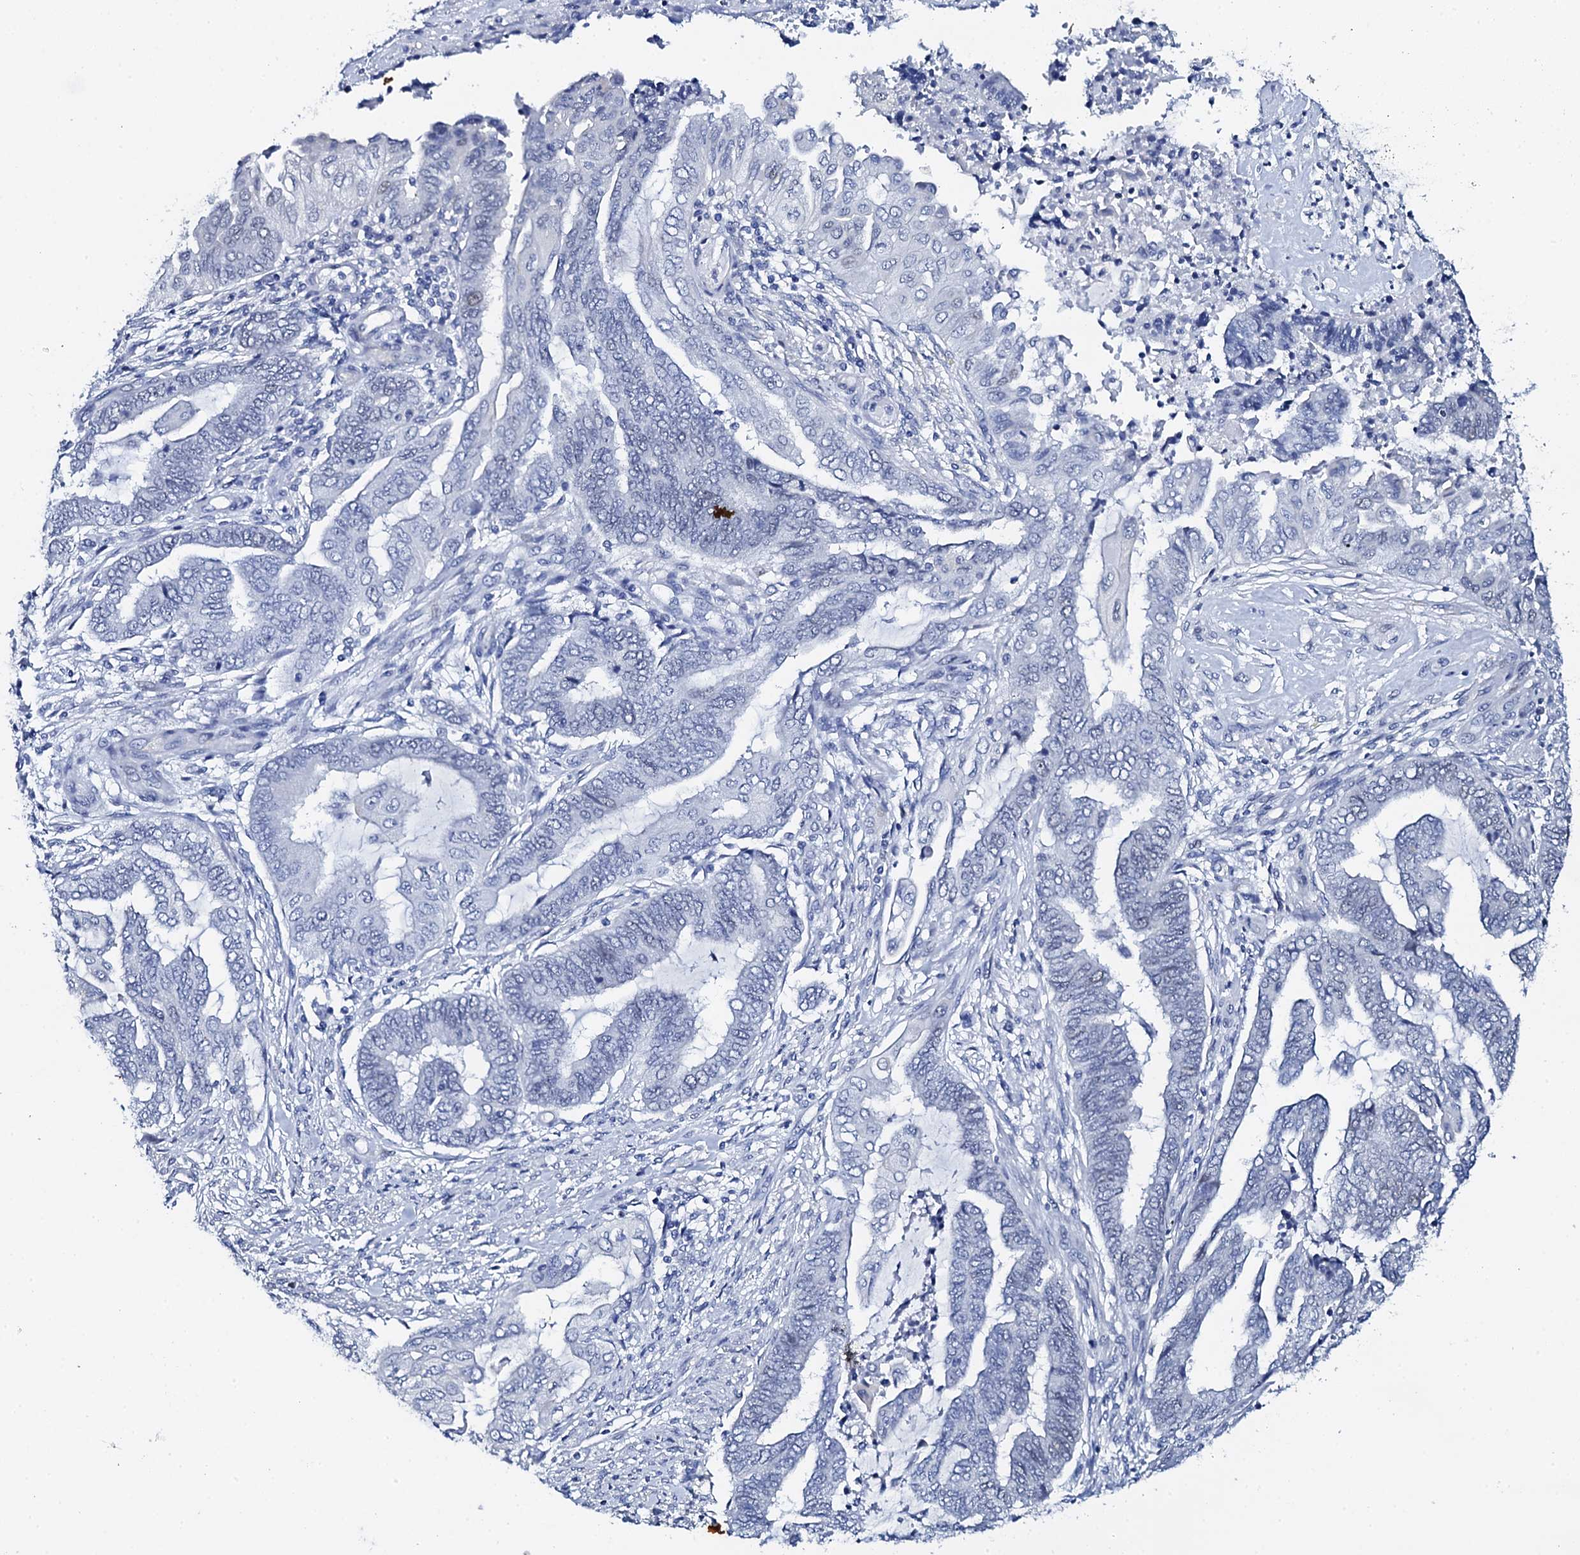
{"staining": {"intensity": "negative", "quantity": "none", "location": "none"}, "tissue": "endometrial cancer", "cell_type": "Tumor cells", "image_type": "cancer", "snomed": [{"axis": "morphology", "description": "Adenocarcinoma, NOS"}, {"axis": "topography", "description": "Uterus"}, {"axis": "topography", "description": "Endometrium"}], "caption": "The immunohistochemistry histopathology image has no significant positivity in tumor cells of endometrial adenocarcinoma tissue.", "gene": "NUDT13", "patient": {"sex": "female", "age": 70}}